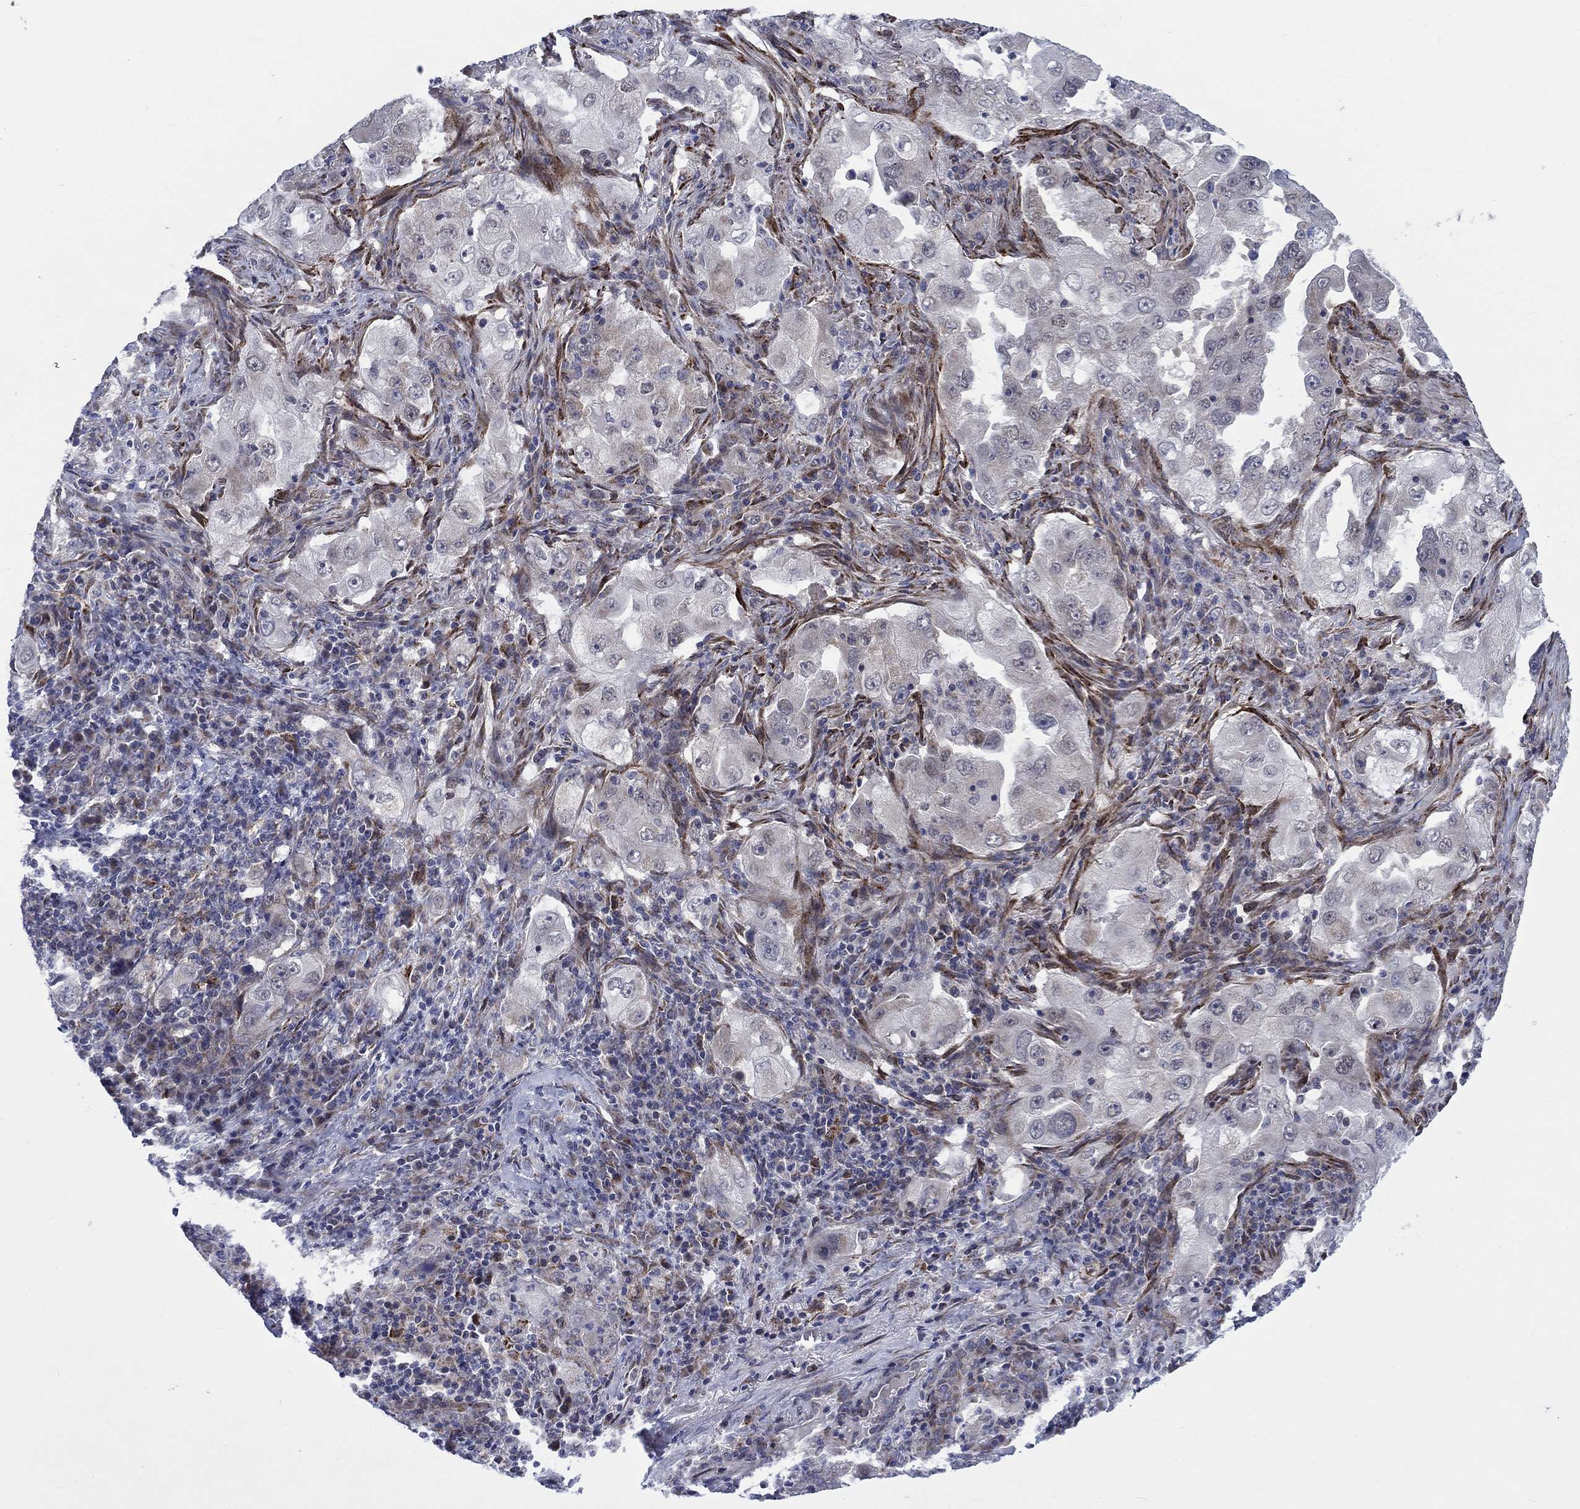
{"staining": {"intensity": "negative", "quantity": "none", "location": "none"}, "tissue": "lung cancer", "cell_type": "Tumor cells", "image_type": "cancer", "snomed": [{"axis": "morphology", "description": "Adenocarcinoma, NOS"}, {"axis": "topography", "description": "Lung"}], "caption": "High power microscopy histopathology image of an immunohistochemistry histopathology image of adenocarcinoma (lung), revealing no significant staining in tumor cells.", "gene": "SLC35F2", "patient": {"sex": "female", "age": 61}}